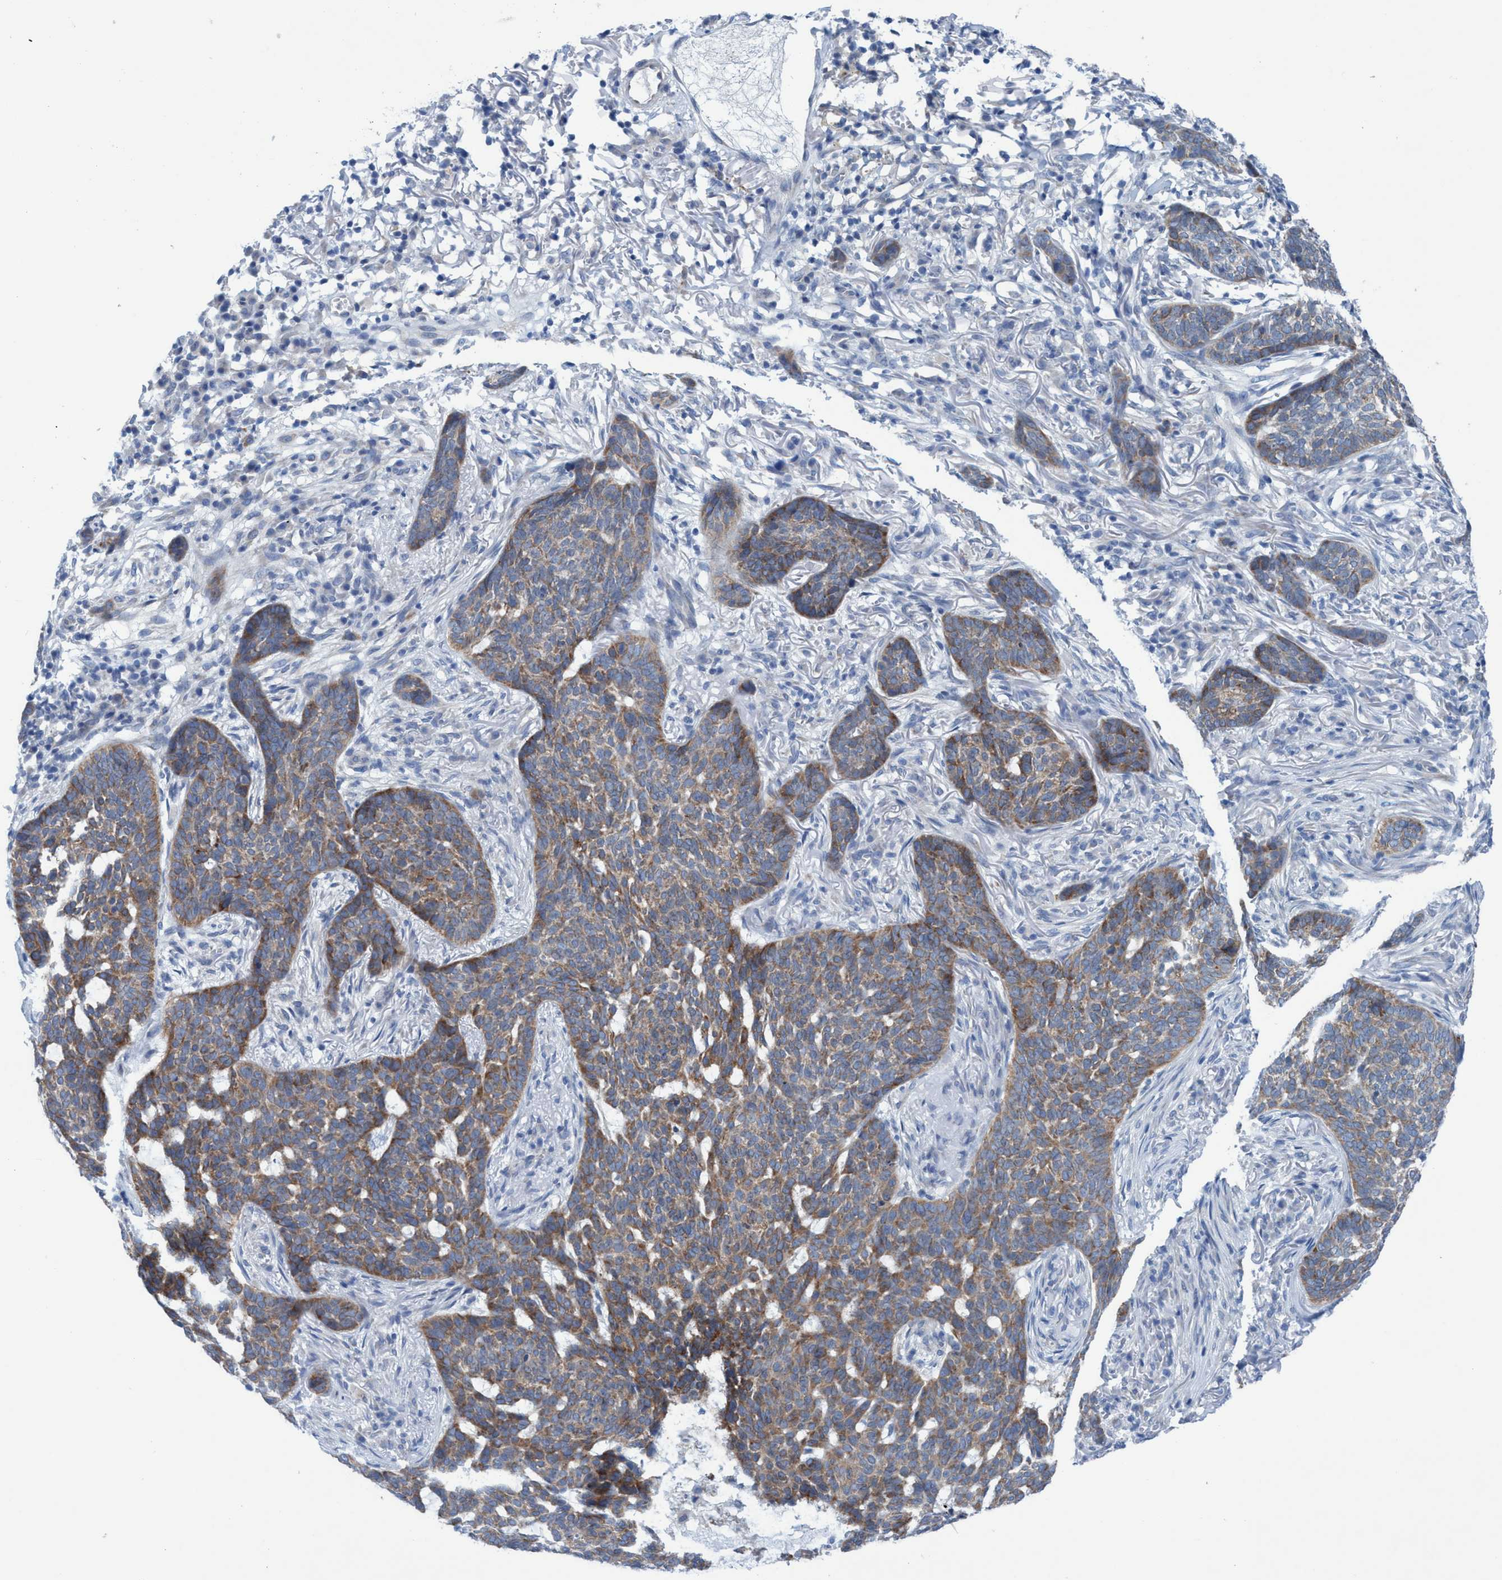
{"staining": {"intensity": "moderate", "quantity": ">75%", "location": "cytoplasmic/membranous"}, "tissue": "skin cancer", "cell_type": "Tumor cells", "image_type": "cancer", "snomed": [{"axis": "morphology", "description": "Basal cell carcinoma"}, {"axis": "topography", "description": "Skin"}], "caption": "Skin basal cell carcinoma stained for a protein (brown) reveals moderate cytoplasmic/membranous positive positivity in approximately >75% of tumor cells.", "gene": "RSAD1", "patient": {"sex": "male", "age": 85}}